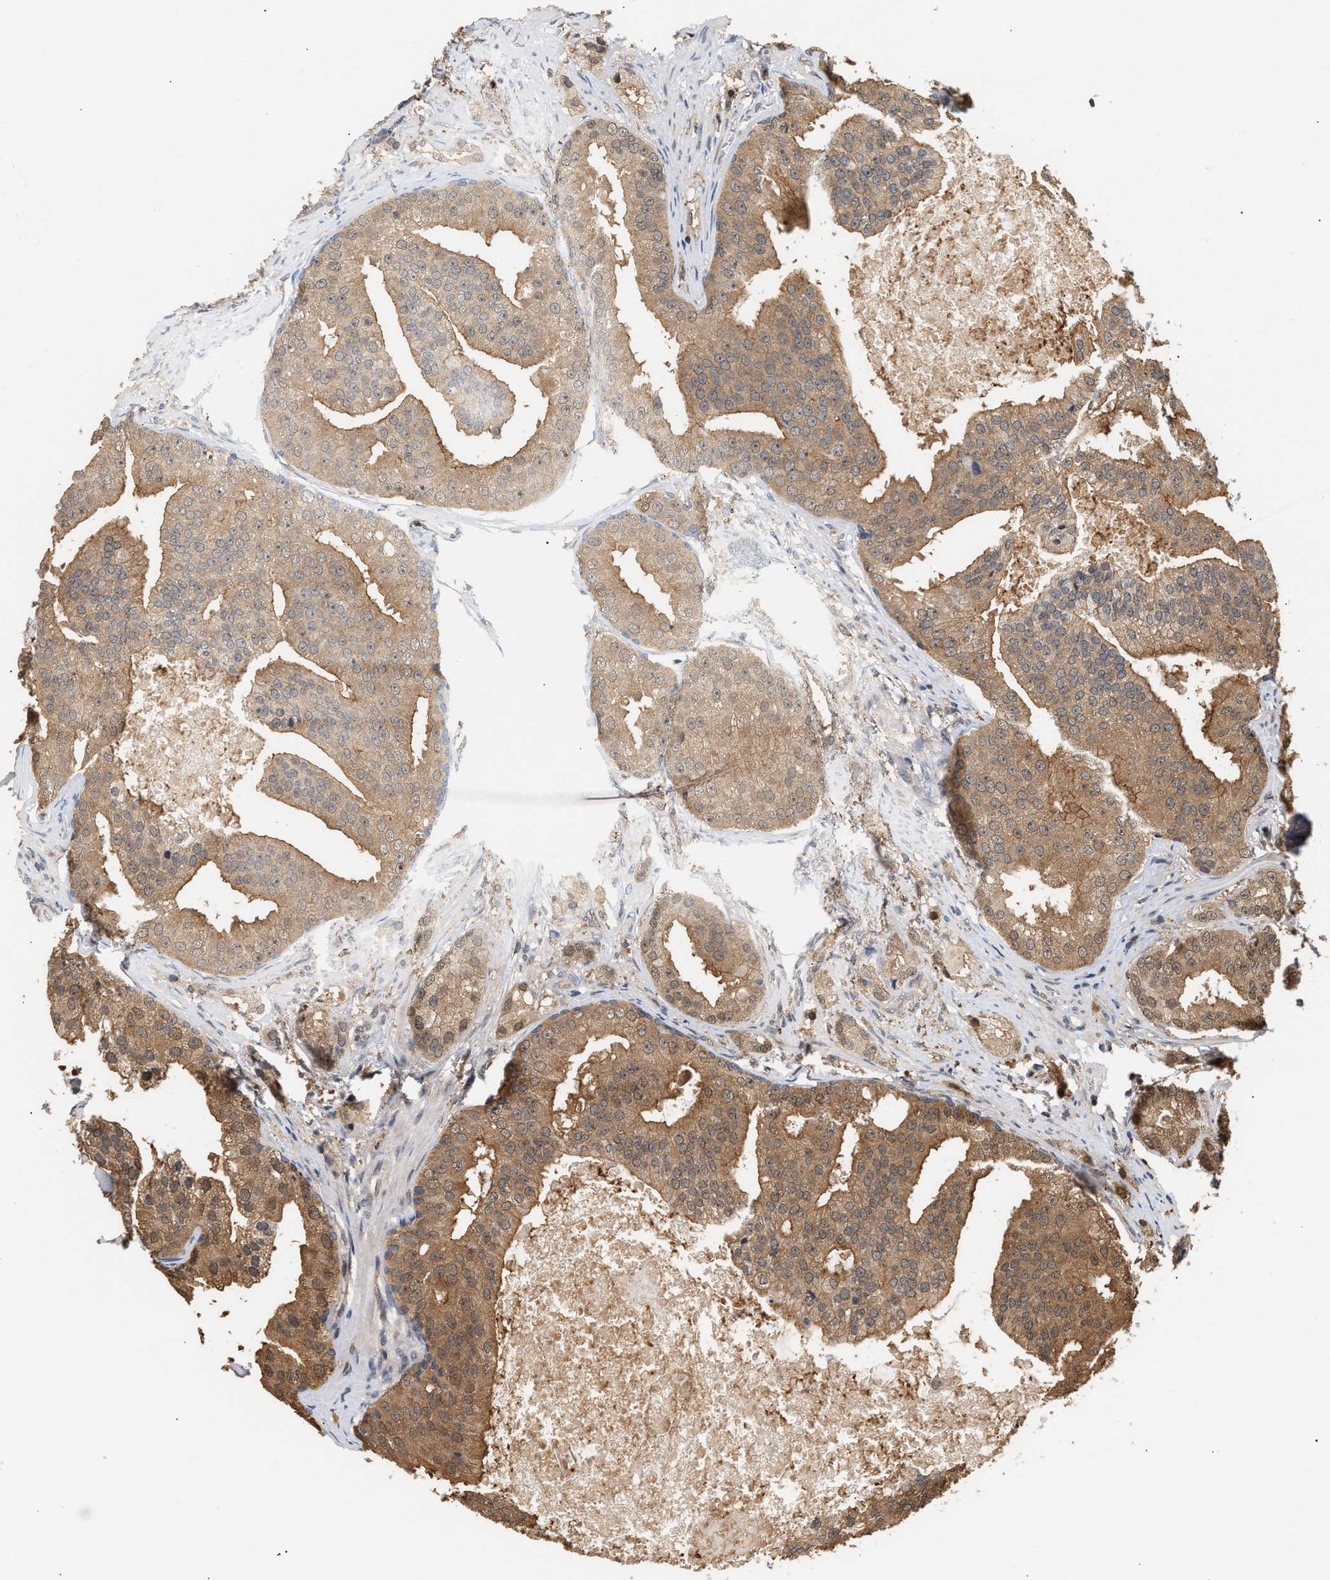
{"staining": {"intensity": "moderate", "quantity": ">75%", "location": "cytoplasmic/membranous,nuclear"}, "tissue": "prostate cancer", "cell_type": "Tumor cells", "image_type": "cancer", "snomed": [{"axis": "morphology", "description": "Adenocarcinoma, High grade"}, {"axis": "topography", "description": "Prostate"}], "caption": "Prostate cancer stained for a protein (brown) shows moderate cytoplasmic/membranous and nuclear positive staining in approximately >75% of tumor cells.", "gene": "ABHD5", "patient": {"sex": "male", "age": 68}}